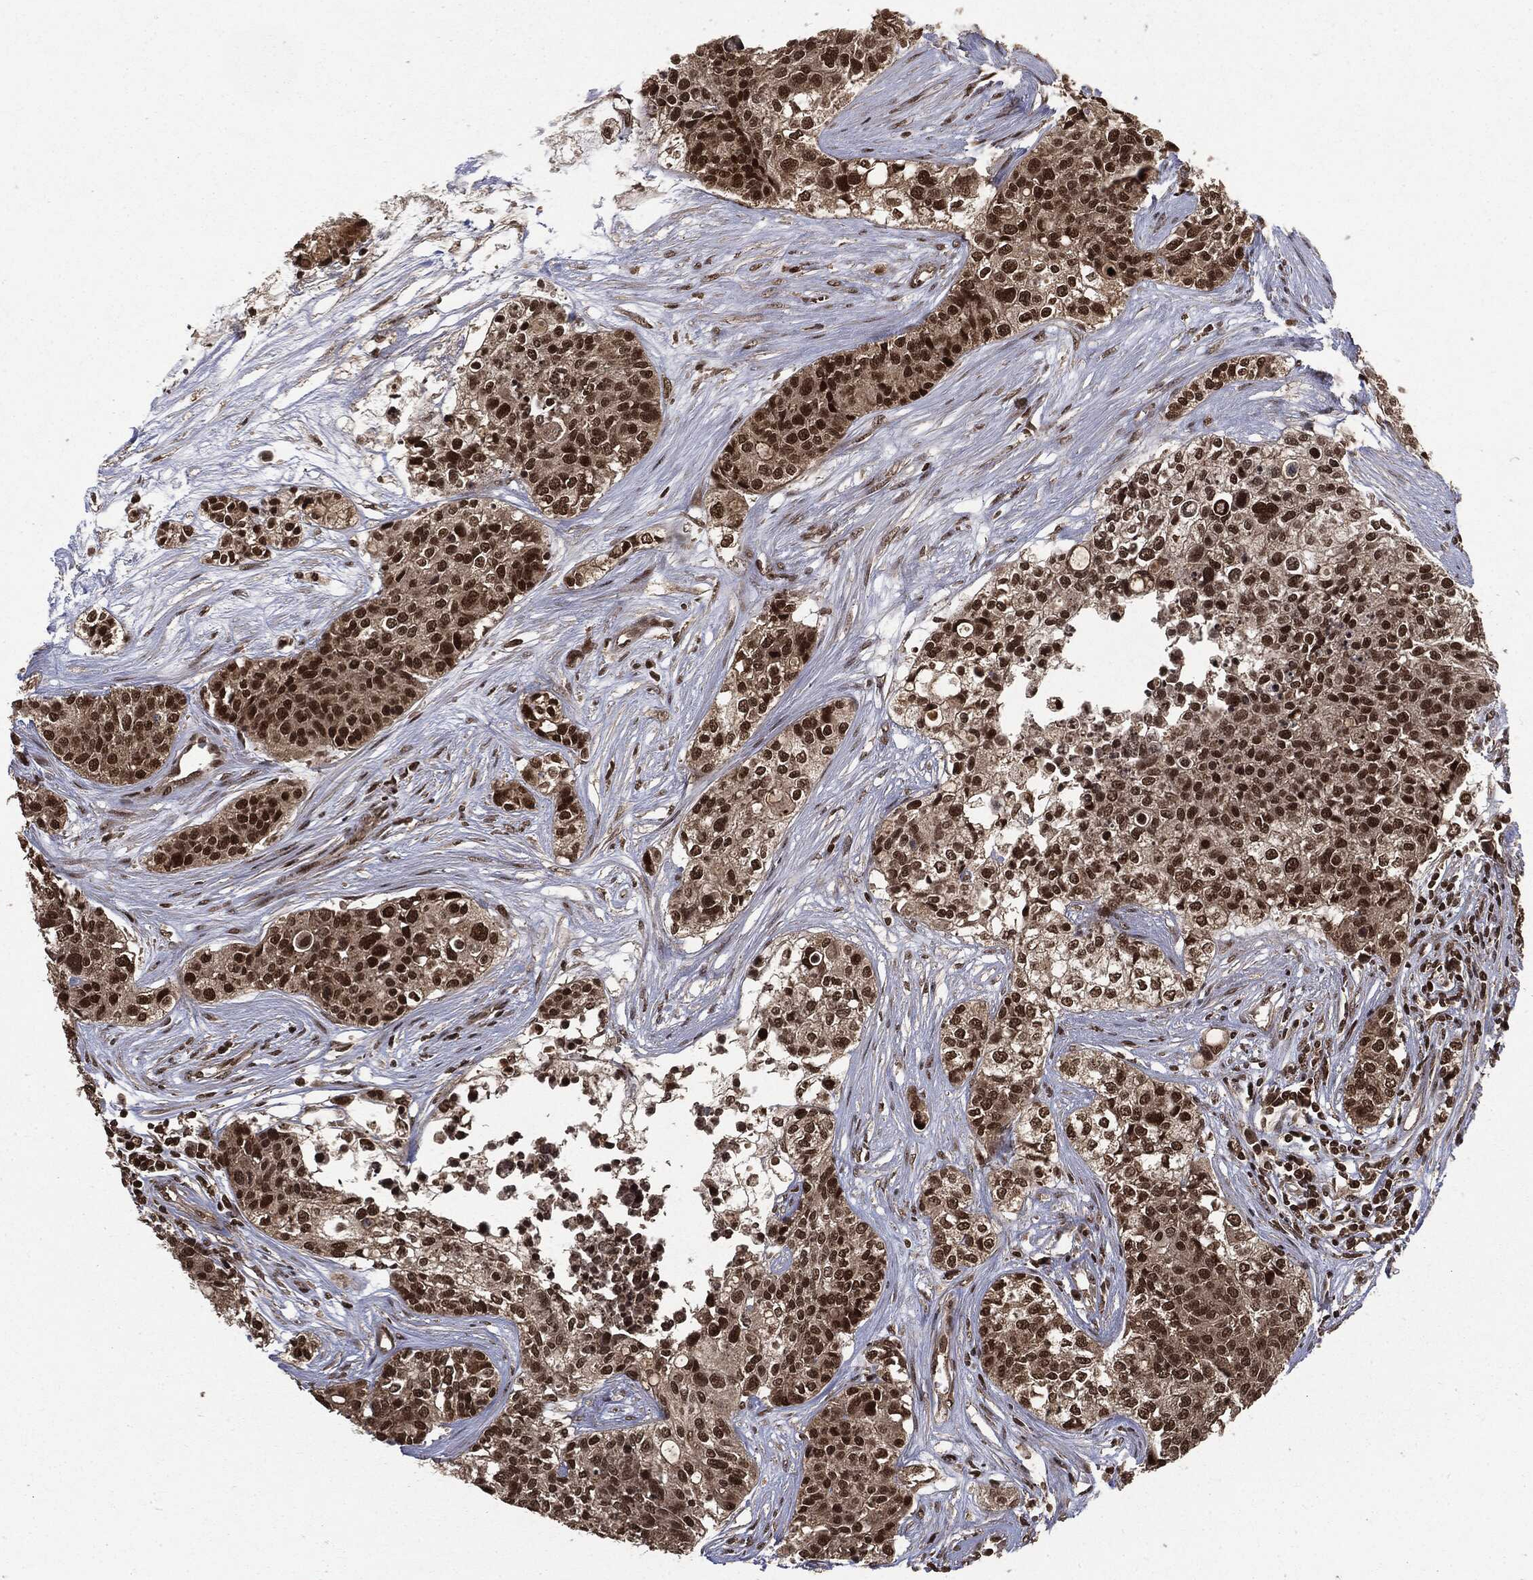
{"staining": {"intensity": "strong", "quantity": ">75%", "location": "nuclear"}, "tissue": "carcinoid", "cell_type": "Tumor cells", "image_type": "cancer", "snomed": [{"axis": "morphology", "description": "Carcinoid, malignant, NOS"}, {"axis": "topography", "description": "Colon"}], "caption": "The image exhibits staining of carcinoid, revealing strong nuclear protein positivity (brown color) within tumor cells. The staining was performed using DAB, with brown indicating positive protein expression. Nuclei are stained blue with hematoxylin.", "gene": "CTDP1", "patient": {"sex": "male", "age": 81}}